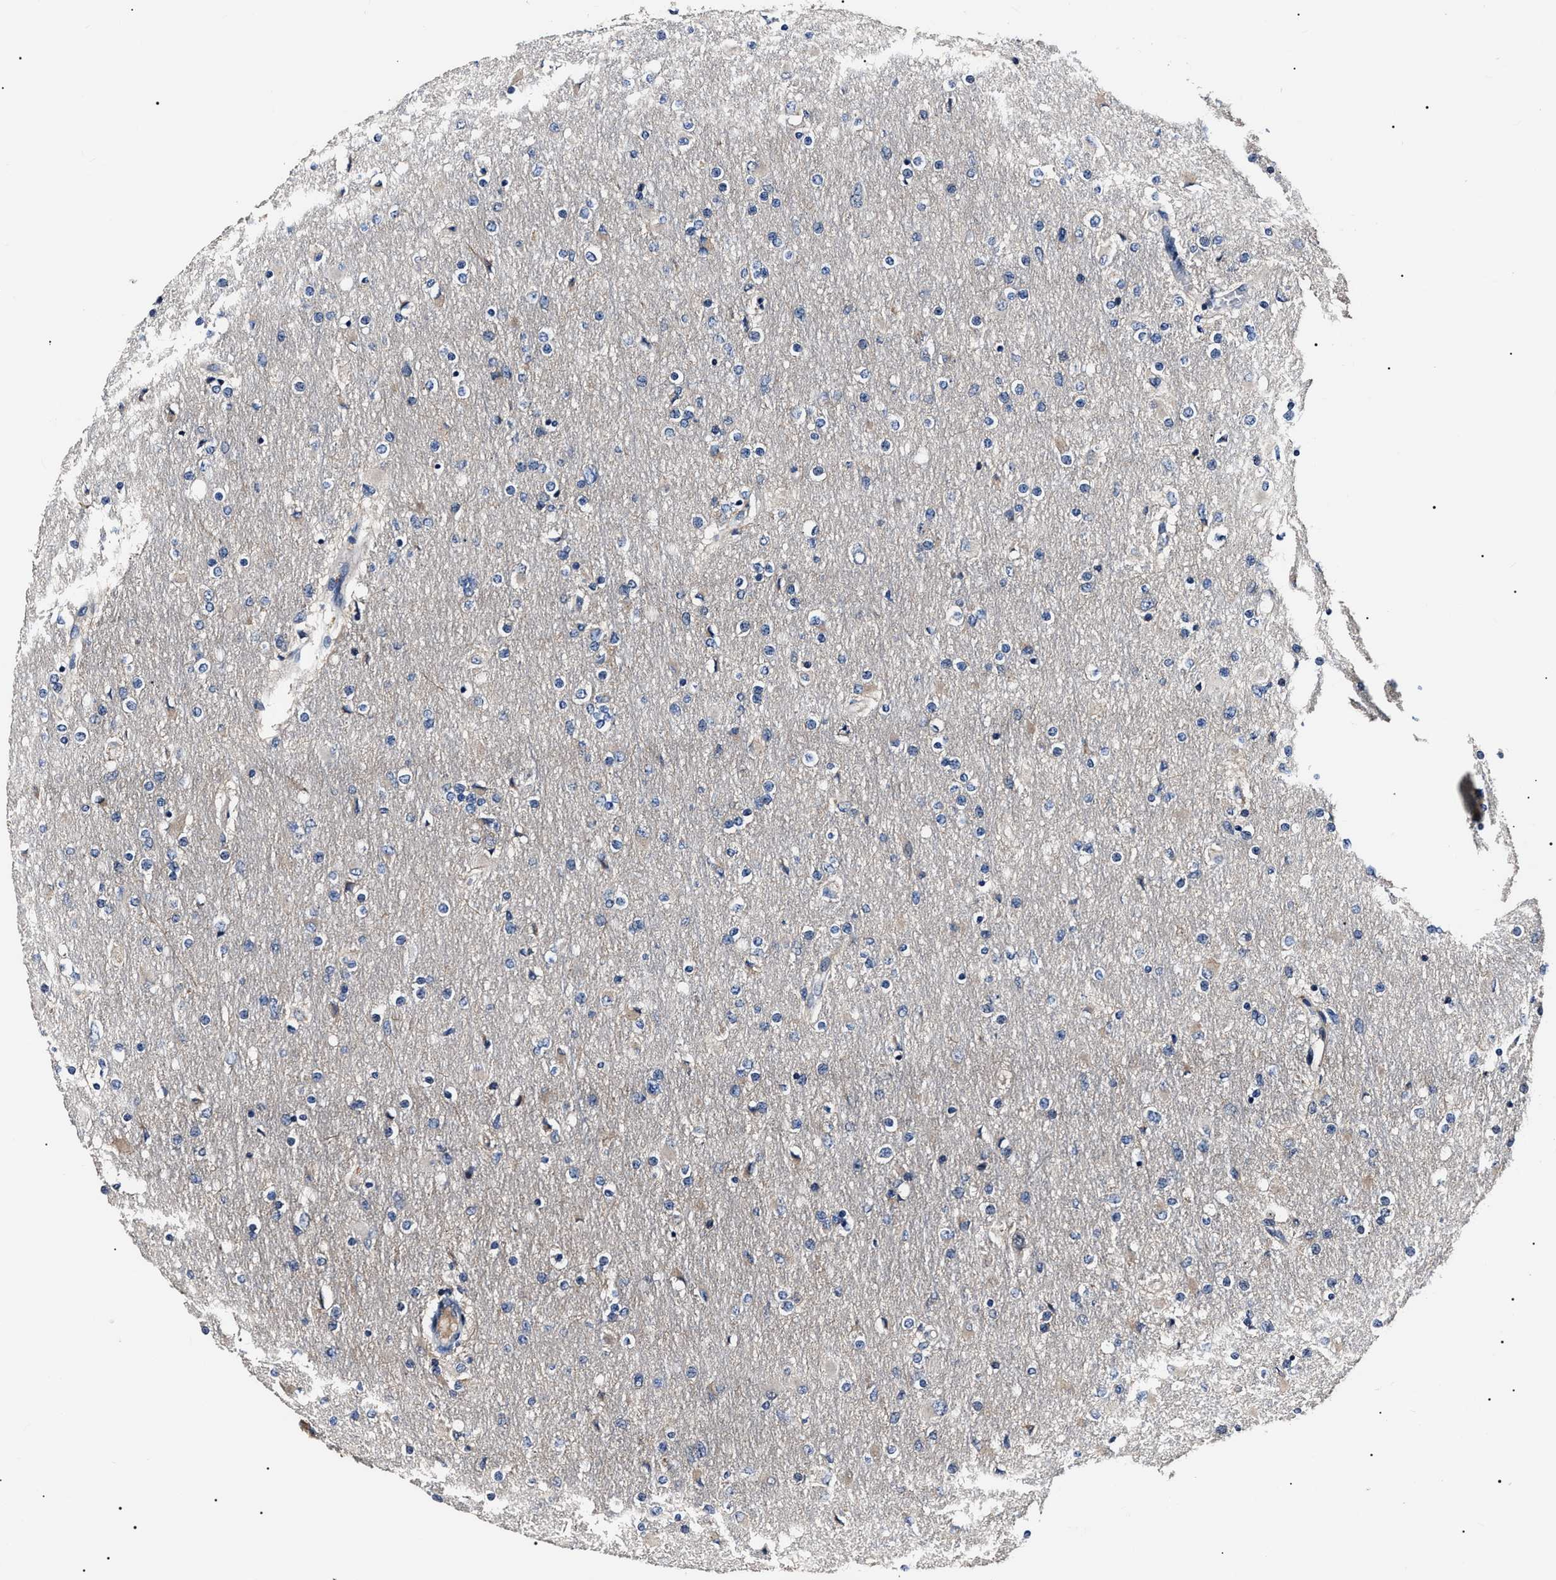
{"staining": {"intensity": "negative", "quantity": "none", "location": "none"}, "tissue": "glioma", "cell_type": "Tumor cells", "image_type": "cancer", "snomed": [{"axis": "morphology", "description": "Glioma, malignant, High grade"}, {"axis": "topography", "description": "Cerebral cortex"}], "caption": "A high-resolution histopathology image shows immunohistochemistry (IHC) staining of glioma, which exhibits no significant expression in tumor cells.", "gene": "IFT81", "patient": {"sex": "female", "age": 36}}